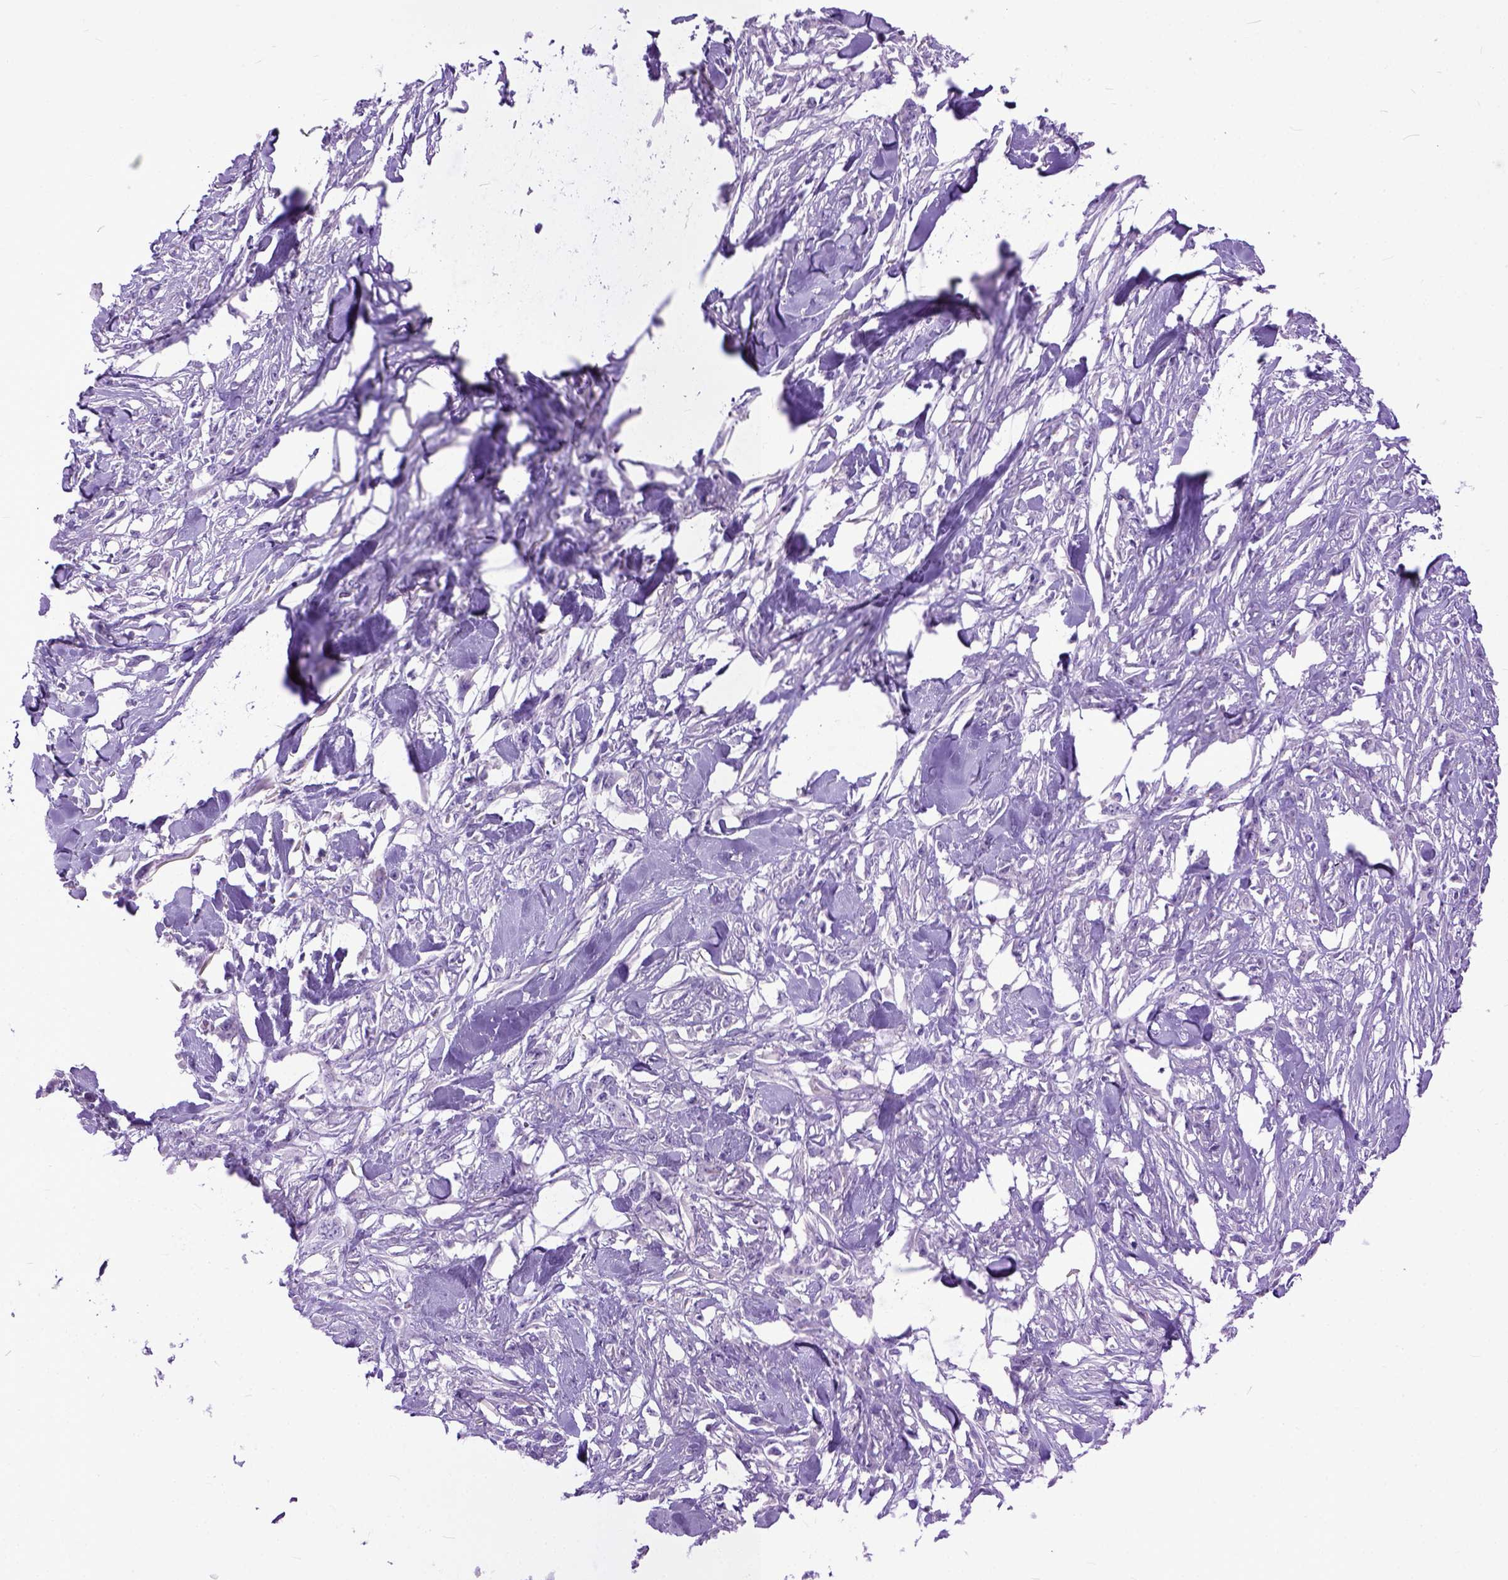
{"staining": {"intensity": "negative", "quantity": "none", "location": "none"}, "tissue": "skin cancer", "cell_type": "Tumor cells", "image_type": "cancer", "snomed": [{"axis": "morphology", "description": "Squamous cell carcinoma, NOS"}, {"axis": "topography", "description": "Skin"}], "caption": "This is an immunohistochemistry (IHC) image of skin cancer (squamous cell carcinoma). There is no expression in tumor cells.", "gene": "PPL", "patient": {"sex": "female", "age": 59}}